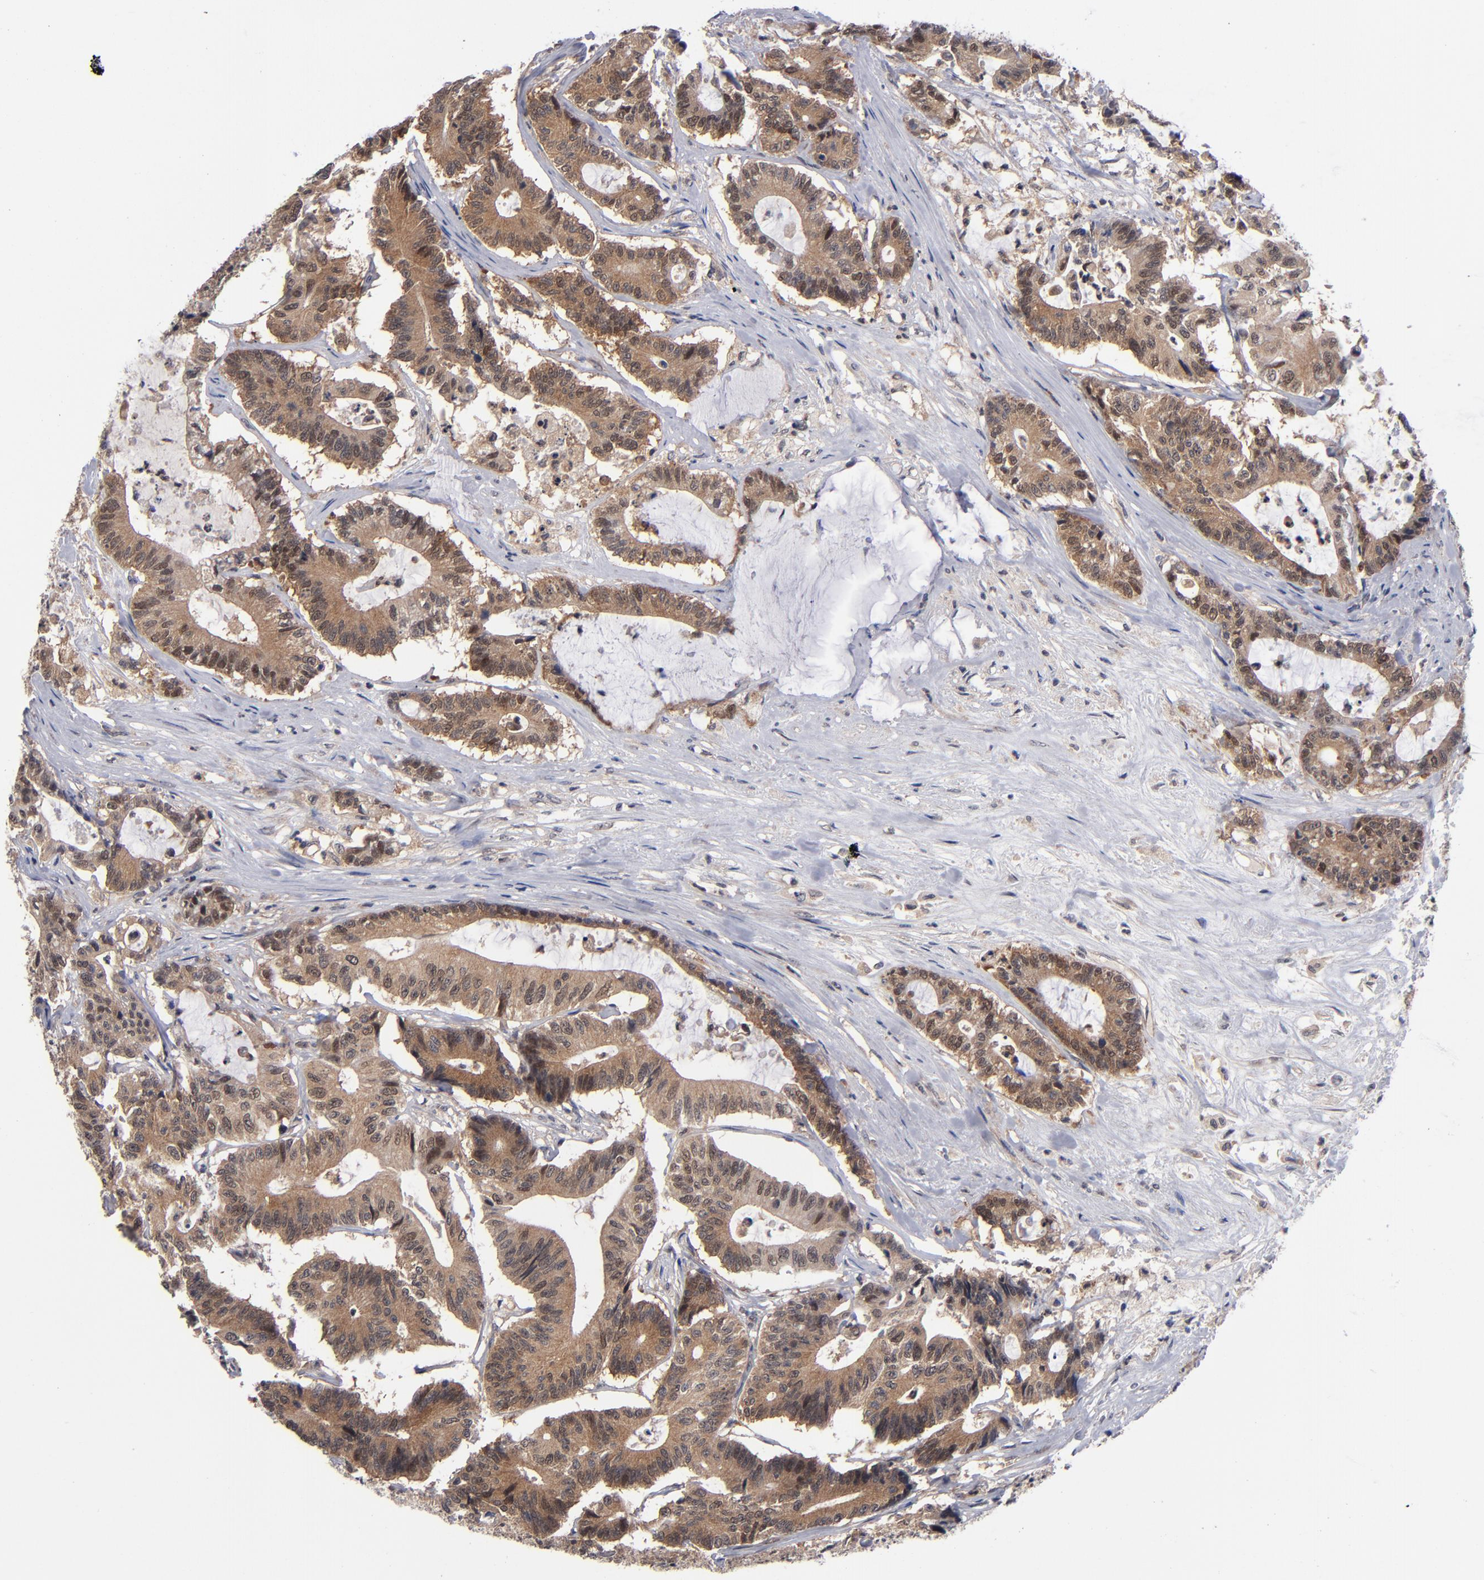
{"staining": {"intensity": "strong", "quantity": ">75%", "location": "cytoplasmic/membranous"}, "tissue": "colorectal cancer", "cell_type": "Tumor cells", "image_type": "cancer", "snomed": [{"axis": "morphology", "description": "Adenocarcinoma, NOS"}, {"axis": "topography", "description": "Colon"}], "caption": "Colorectal adenocarcinoma was stained to show a protein in brown. There is high levels of strong cytoplasmic/membranous expression in about >75% of tumor cells. The protein is shown in brown color, while the nuclei are stained blue.", "gene": "ALG13", "patient": {"sex": "female", "age": 84}}